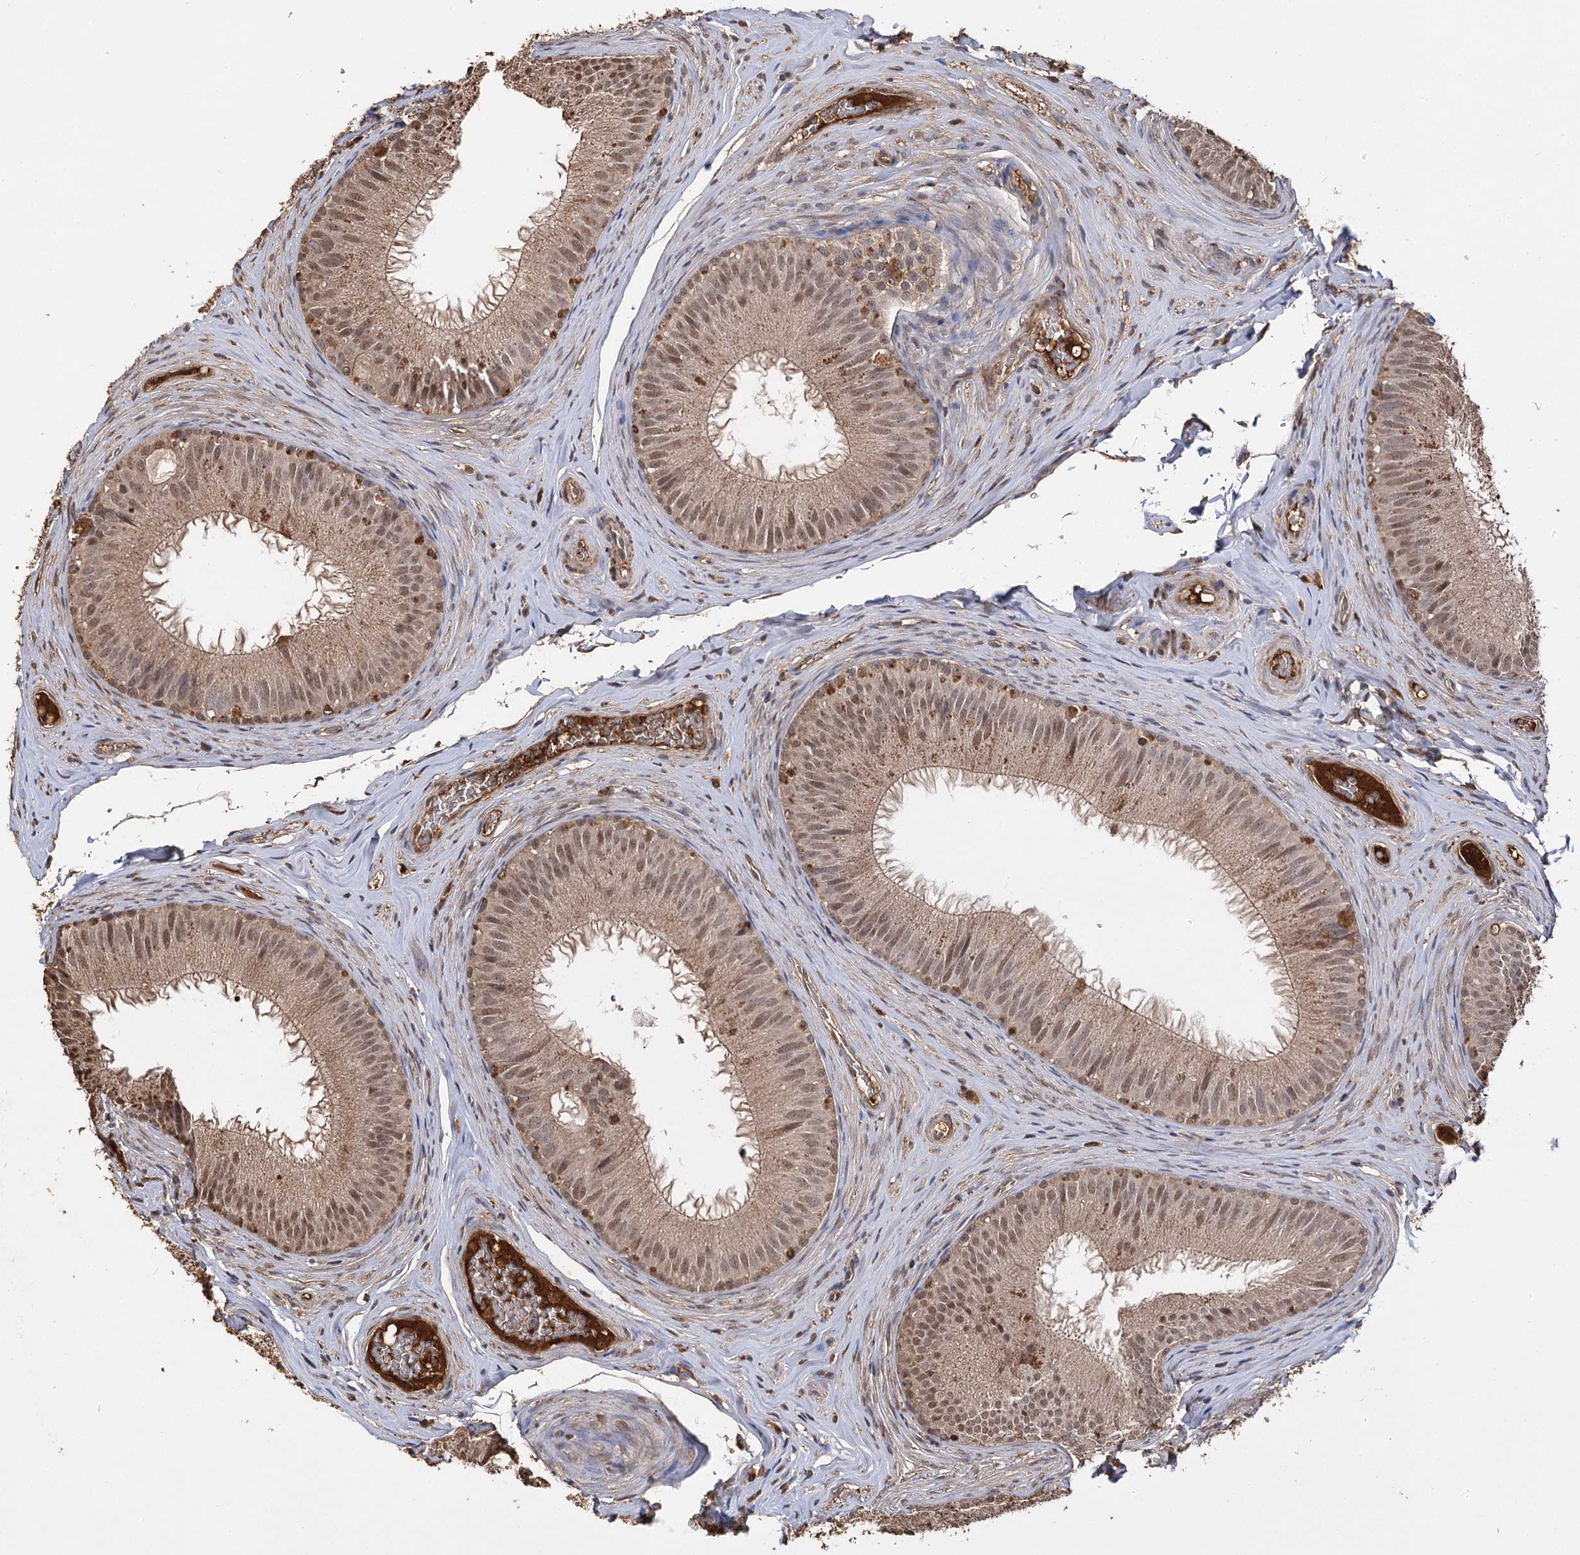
{"staining": {"intensity": "moderate", "quantity": ">75%", "location": "cytoplasmic/membranous,nuclear"}, "tissue": "epididymis", "cell_type": "Glandular cells", "image_type": "normal", "snomed": [{"axis": "morphology", "description": "Normal tissue, NOS"}, {"axis": "topography", "description": "Epididymis"}], "caption": "IHC (DAB) staining of normal human epididymis shows moderate cytoplasmic/membranous,nuclear protein staining in about >75% of glandular cells.", "gene": "ARL13A", "patient": {"sex": "male", "age": 34}}